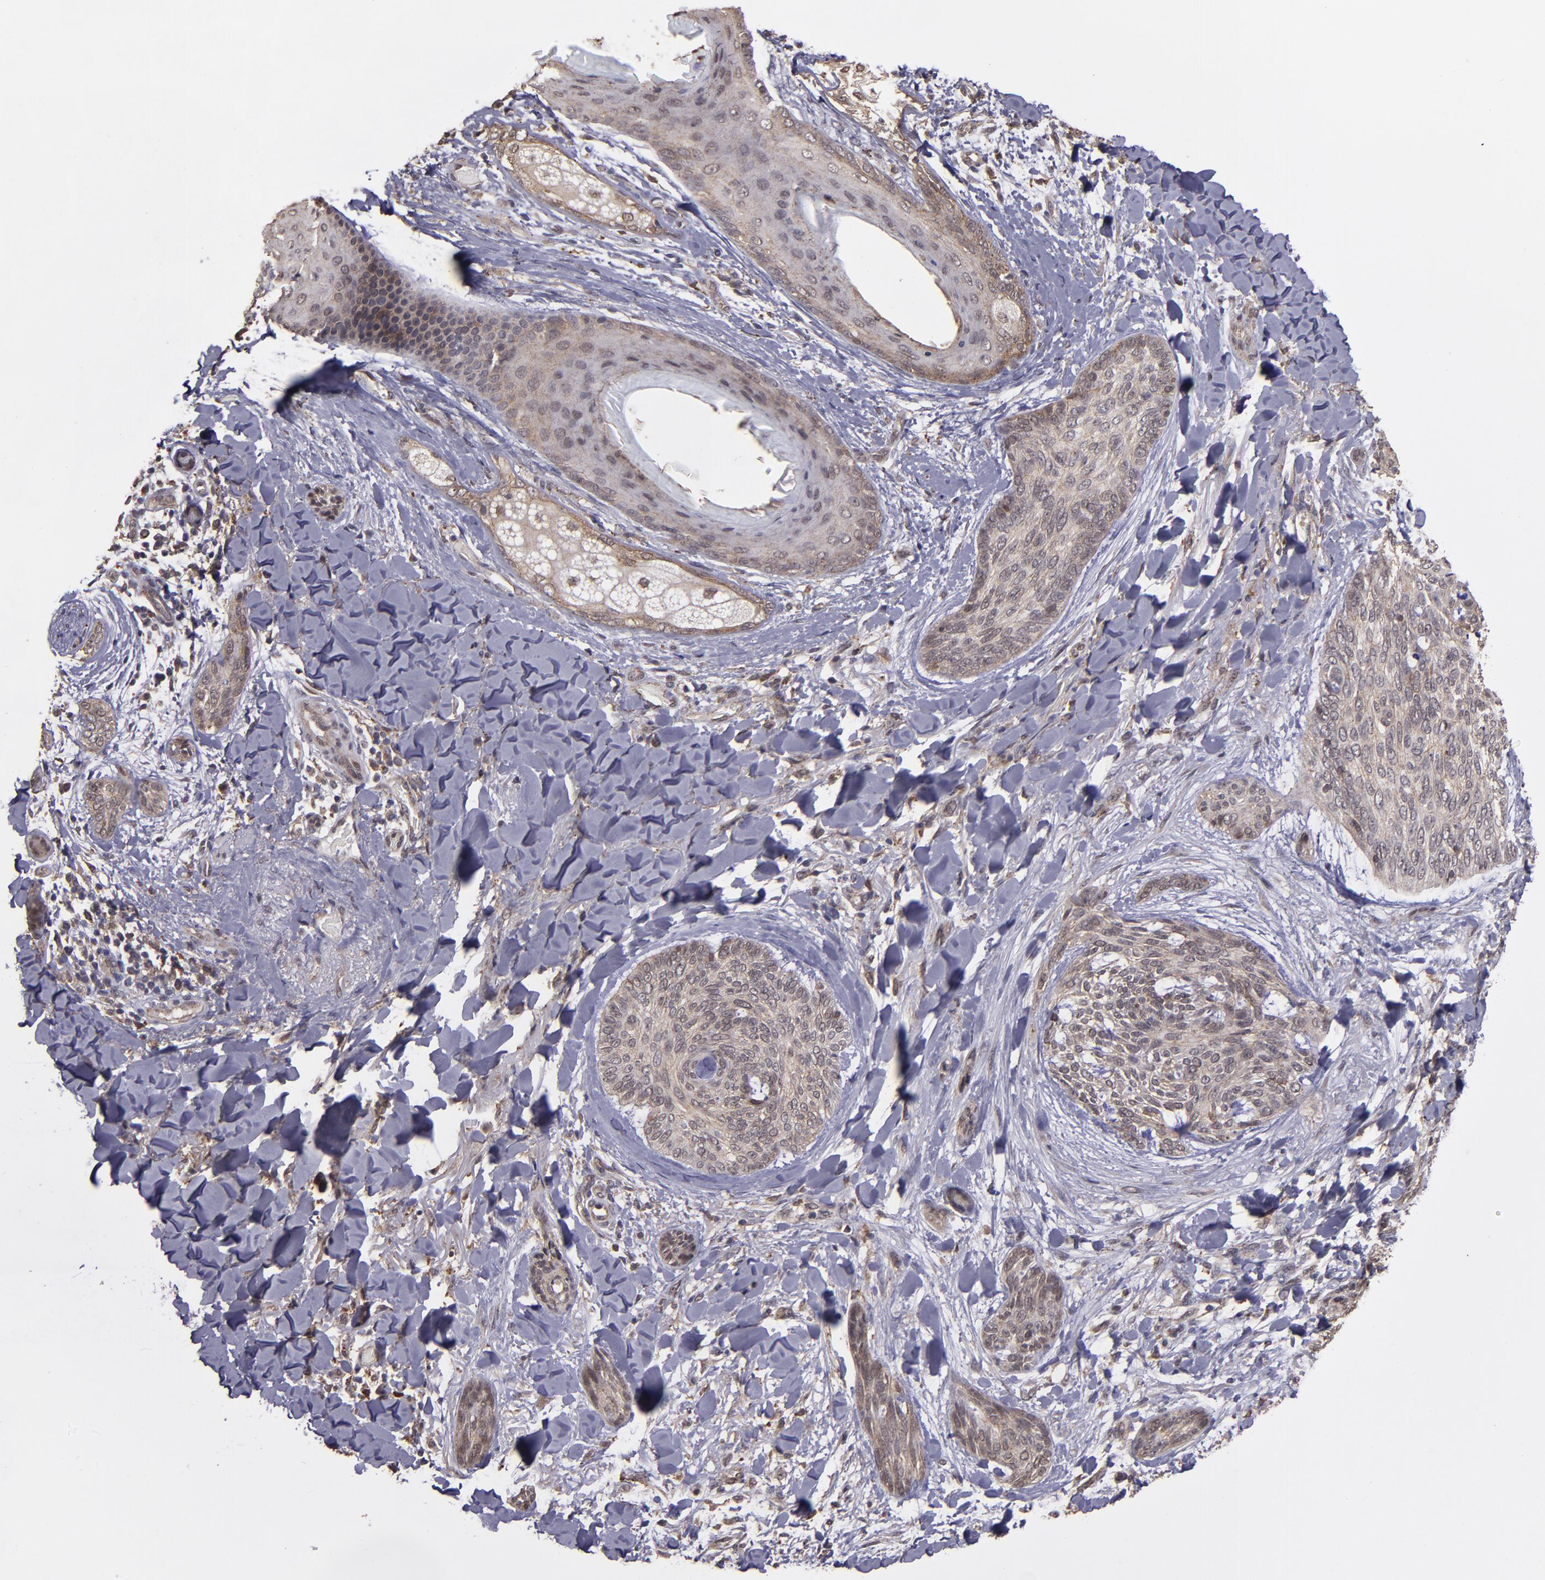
{"staining": {"intensity": "moderate", "quantity": "25%-75%", "location": "cytoplasmic/membranous"}, "tissue": "skin cancer", "cell_type": "Tumor cells", "image_type": "cancer", "snomed": [{"axis": "morphology", "description": "Normal tissue, NOS"}, {"axis": "morphology", "description": "Basal cell carcinoma"}, {"axis": "topography", "description": "Skin"}], "caption": "High-power microscopy captured an immunohistochemistry image of skin cancer, revealing moderate cytoplasmic/membranous staining in about 25%-75% of tumor cells. (Brightfield microscopy of DAB IHC at high magnification).", "gene": "SIPA1L1", "patient": {"sex": "female", "age": 71}}